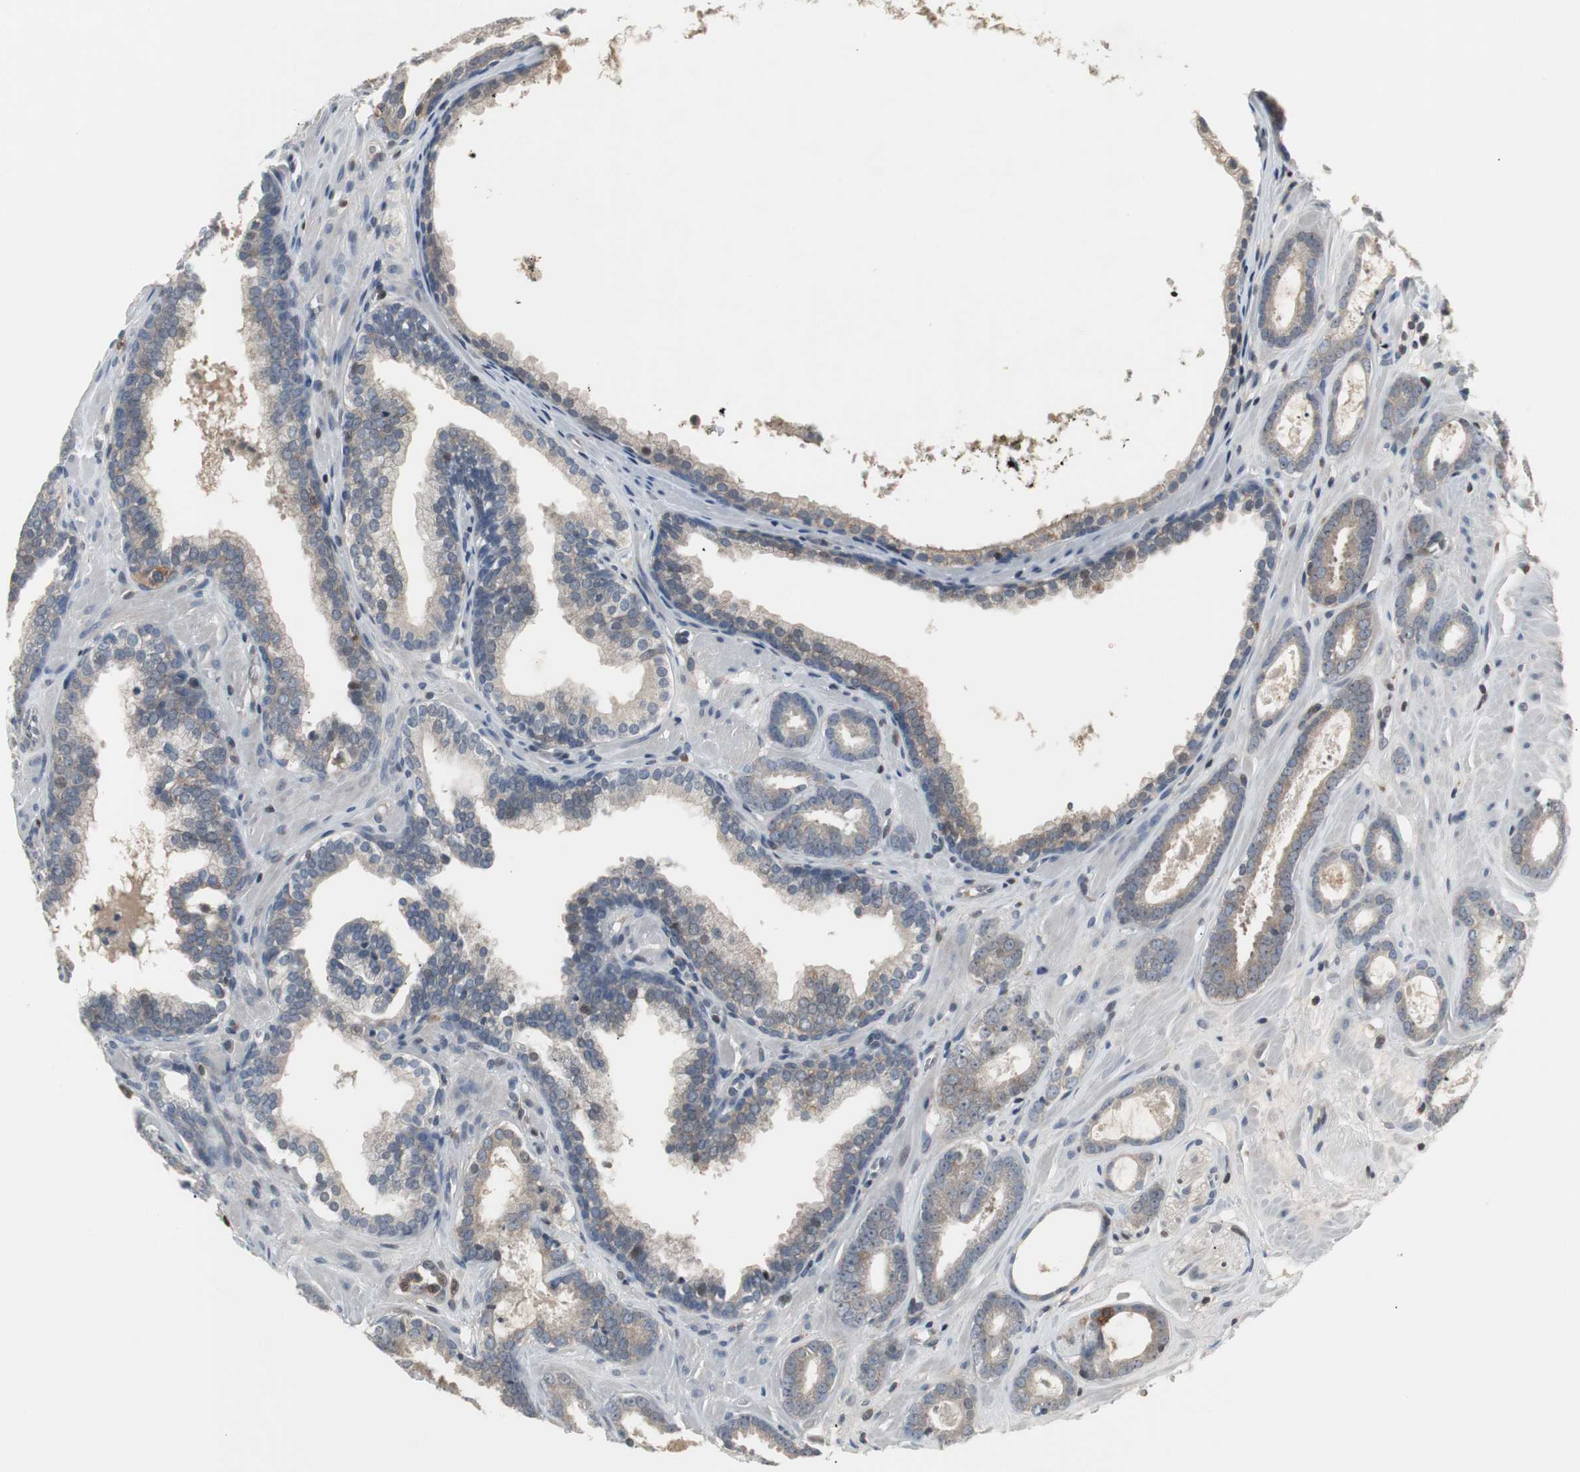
{"staining": {"intensity": "weak", "quantity": "25%-75%", "location": "cytoplasmic/membranous"}, "tissue": "prostate cancer", "cell_type": "Tumor cells", "image_type": "cancer", "snomed": [{"axis": "morphology", "description": "Adenocarcinoma, Low grade"}, {"axis": "topography", "description": "Prostate"}], "caption": "Immunohistochemistry (DAB) staining of human prostate adenocarcinoma (low-grade) reveals weak cytoplasmic/membranous protein staining in approximately 25%-75% of tumor cells. Using DAB (brown) and hematoxylin (blue) stains, captured at high magnification using brightfield microscopy.", "gene": "GRK2", "patient": {"sex": "male", "age": 57}}